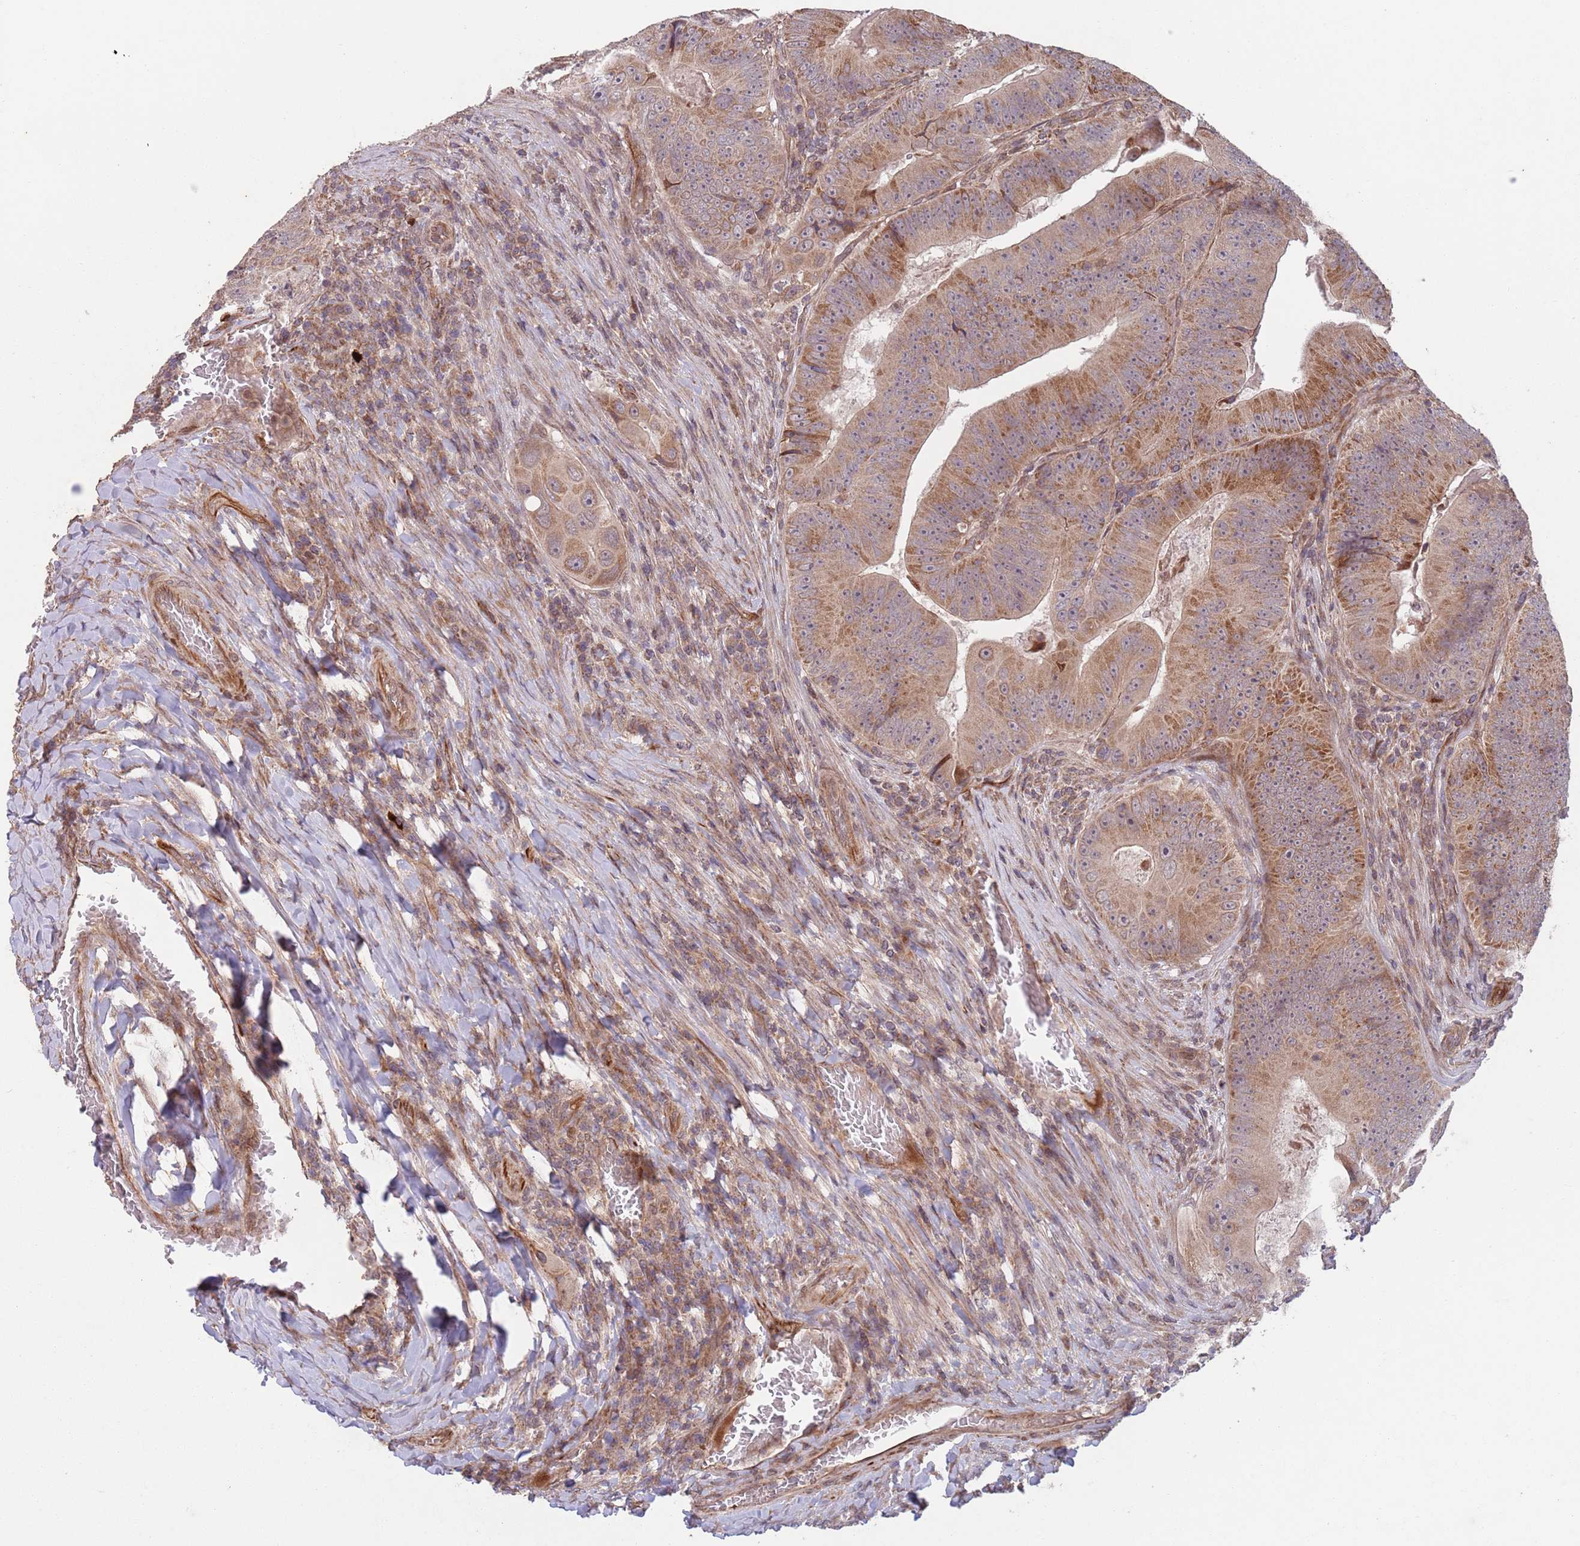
{"staining": {"intensity": "strong", "quantity": "25%-75%", "location": "cytoplasmic/membranous"}, "tissue": "colorectal cancer", "cell_type": "Tumor cells", "image_type": "cancer", "snomed": [{"axis": "morphology", "description": "Adenocarcinoma, NOS"}, {"axis": "topography", "description": "Colon"}], "caption": "IHC micrograph of neoplastic tissue: adenocarcinoma (colorectal) stained using immunohistochemistry (IHC) shows high levels of strong protein expression localized specifically in the cytoplasmic/membranous of tumor cells, appearing as a cytoplasmic/membranous brown color.", "gene": "CHD9", "patient": {"sex": "female", "age": 86}}